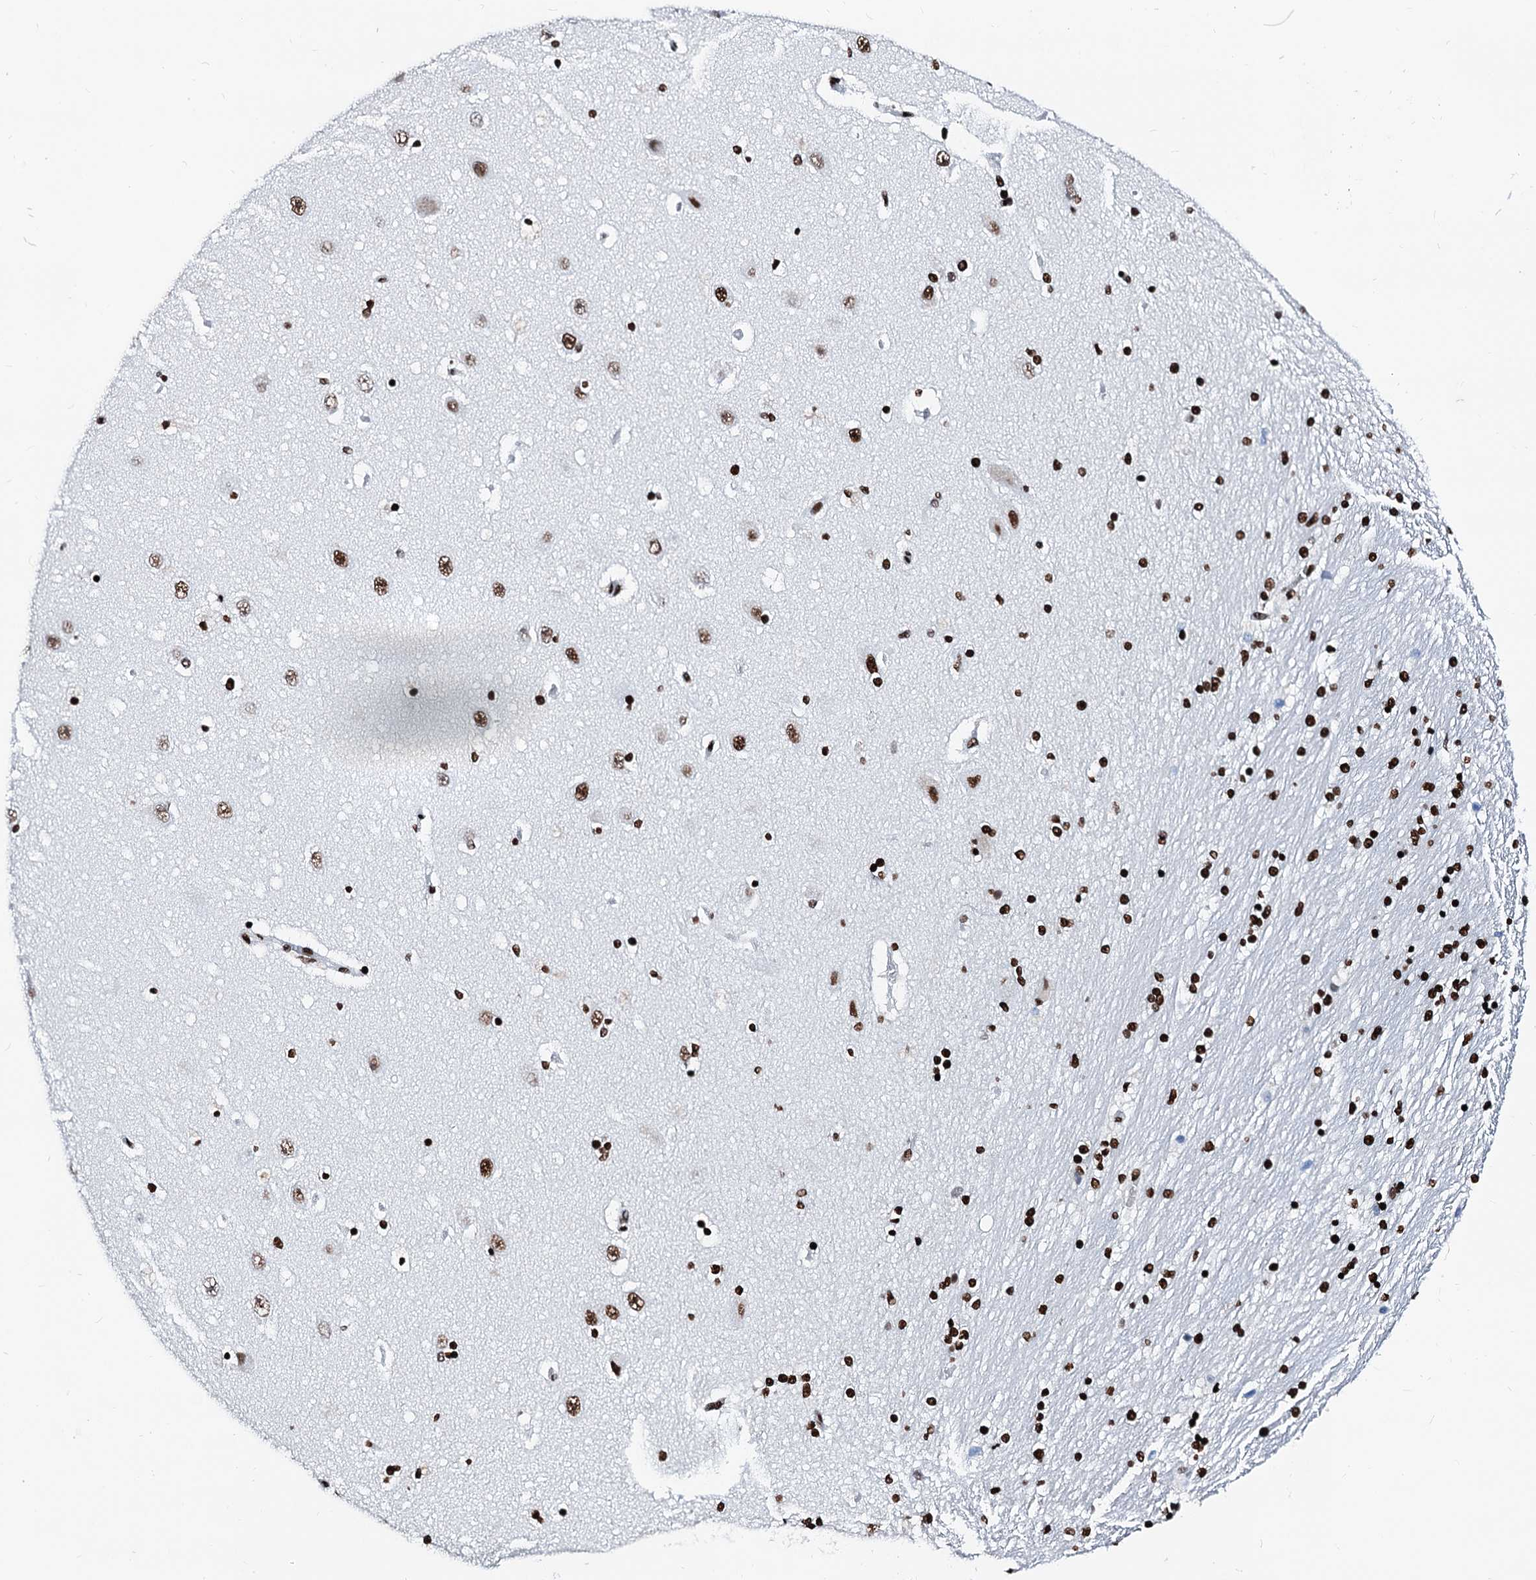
{"staining": {"intensity": "strong", "quantity": "25%-75%", "location": "nuclear"}, "tissue": "hippocampus", "cell_type": "Glial cells", "image_type": "normal", "snomed": [{"axis": "morphology", "description": "Normal tissue, NOS"}, {"axis": "topography", "description": "Hippocampus"}], "caption": "A high amount of strong nuclear positivity is present in about 25%-75% of glial cells in unremarkable hippocampus. (DAB = brown stain, brightfield microscopy at high magnification).", "gene": "RALY", "patient": {"sex": "female", "age": 54}}